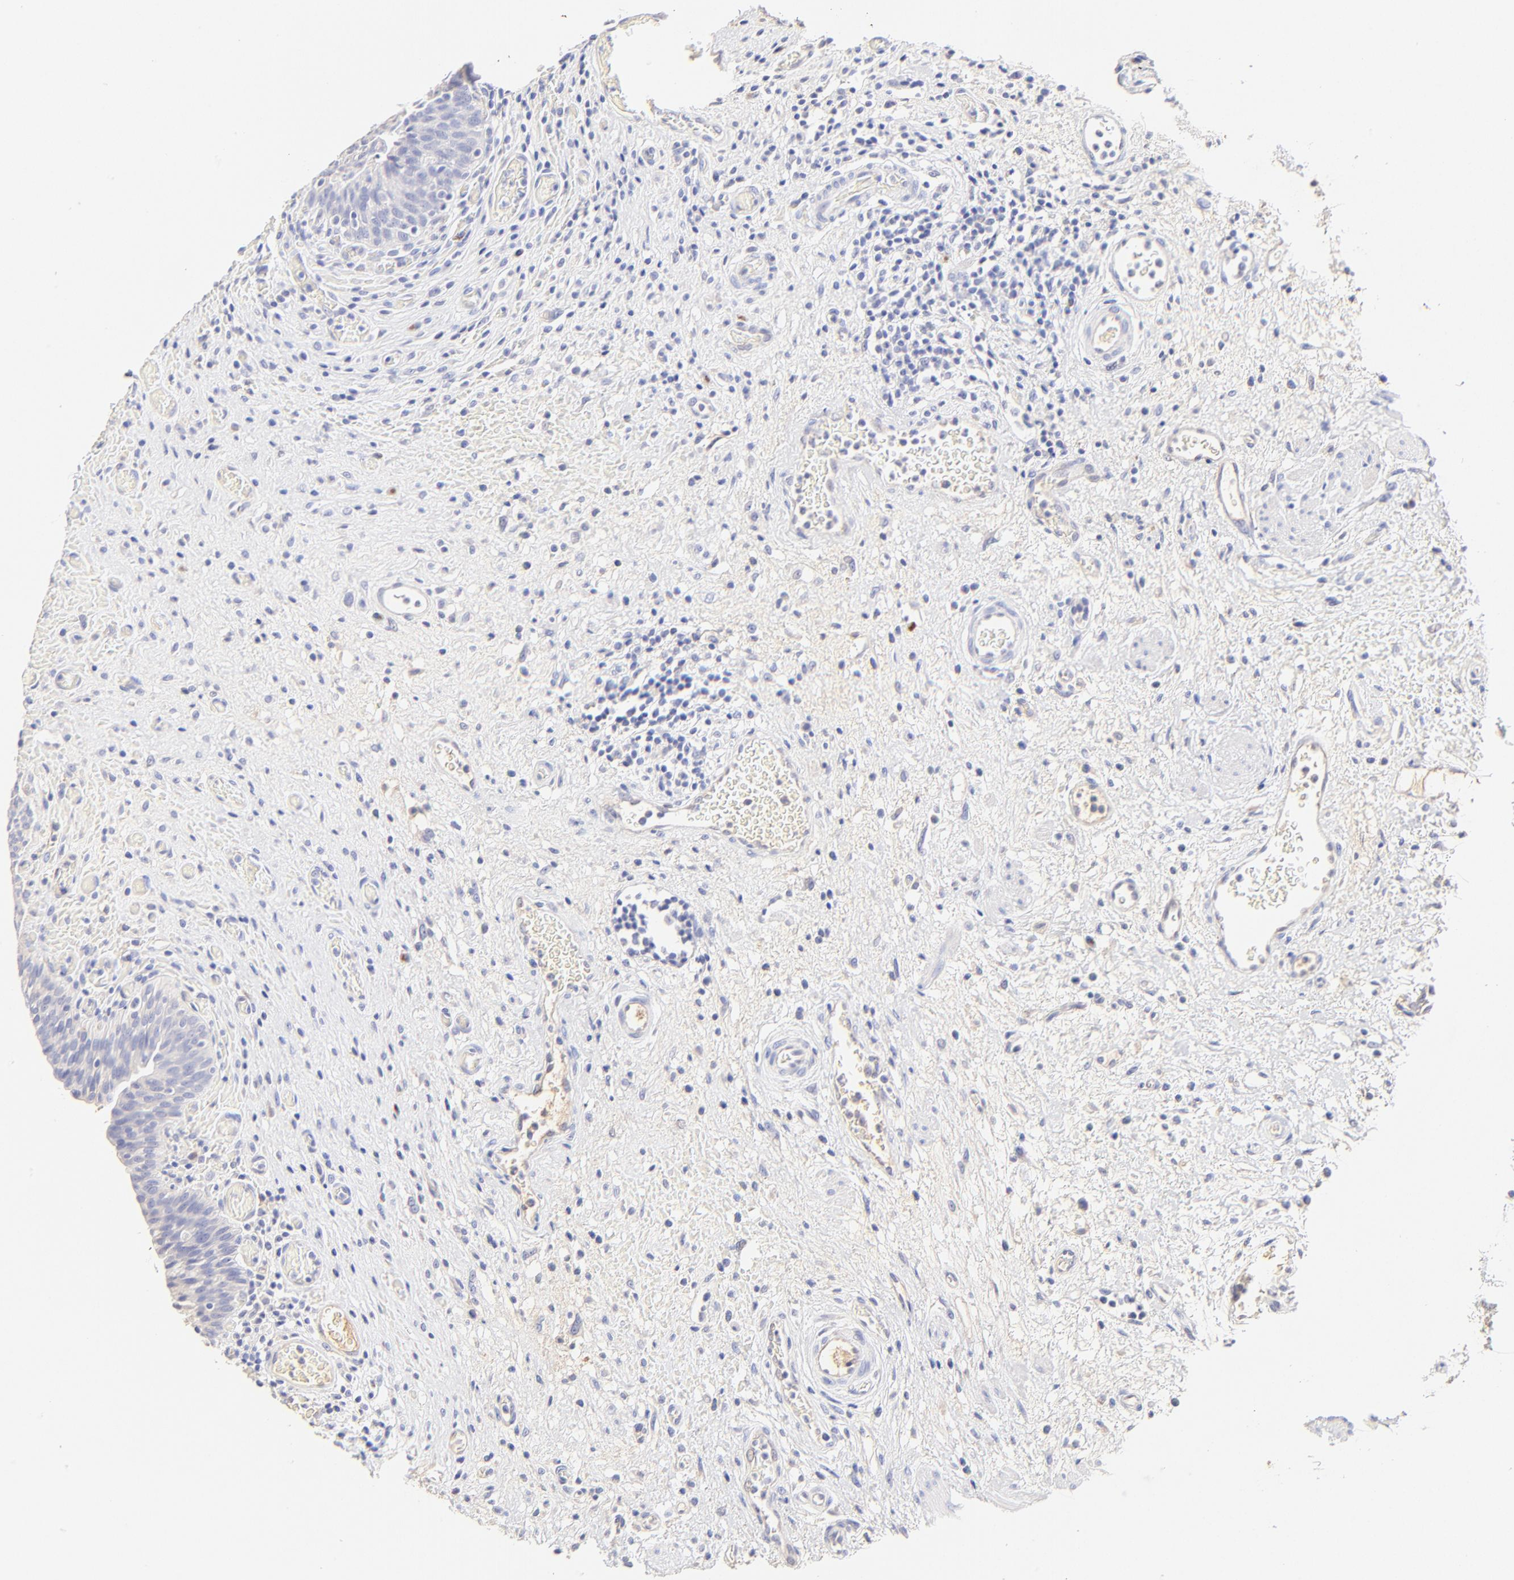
{"staining": {"intensity": "negative", "quantity": "none", "location": "none"}, "tissue": "urinary bladder", "cell_type": "Urothelial cells", "image_type": "normal", "snomed": [{"axis": "morphology", "description": "Normal tissue, NOS"}, {"axis": "morphology", "description": "Urothelial carcinoma, High grade"}, {"axis": "topography", "description": "Urinary bladder"}], "caption": "DAB (3,3'-diaminobenzidine) immunohistochemical staining of benign human urinary bladder exhibits no significant expression in urothelial cells. Brightfield microscopy of immunohistochemistry stained with DAB (brown) and hematoxylin (blue), captured at high magnification.", "gene": "ASB9", "patient": {"sex": "male", "age": 51}}